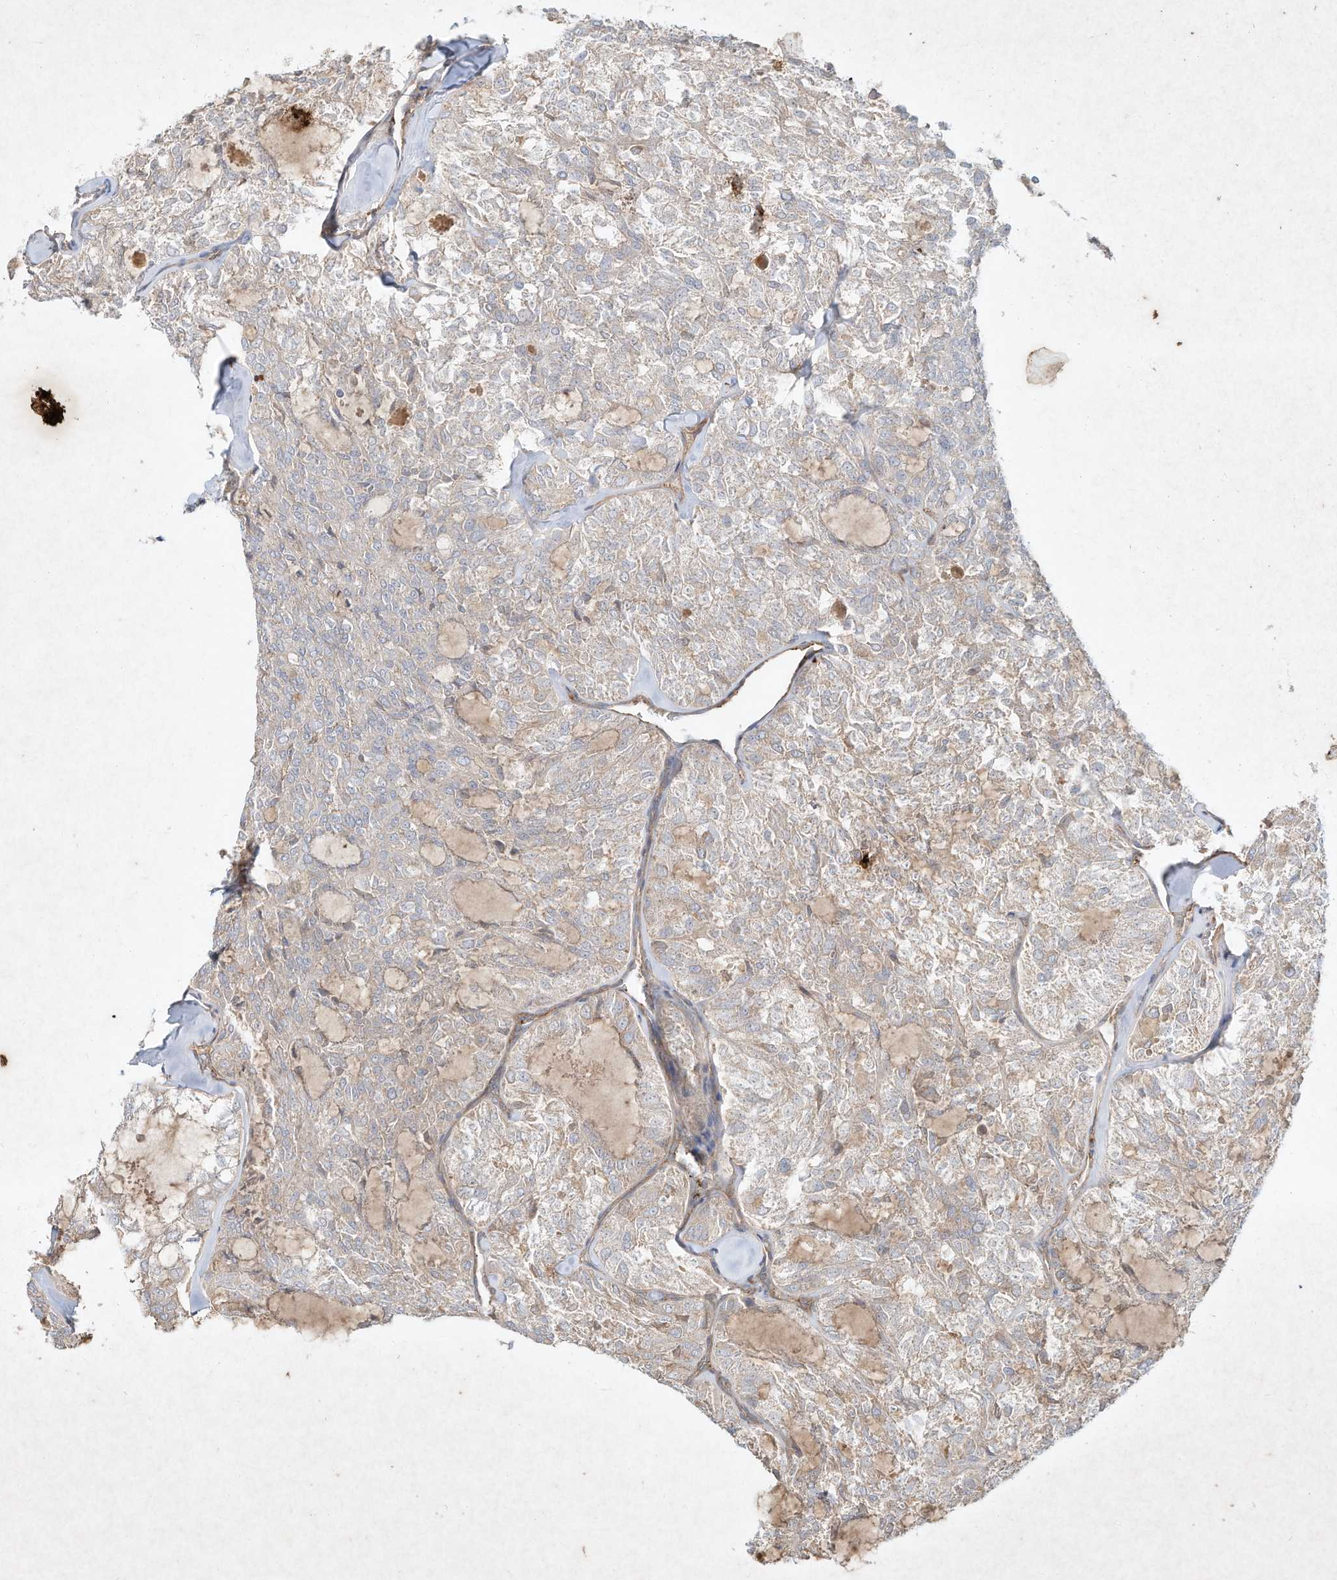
{"staining": {"intensity": "negative", "quantity": "none", "location": "none"}, "tissue": "thyroid cancer", "cell_type": "Tumor cells", "image_type": "cancer", "snomed": [{"axis": "morphology", "description": "Follicular adenoma carcinoma, NOS"}, {"axis": "topography", "description": "Thyroid gland"}], "caption": "Immunohistochemistry micrograph of neoplastic tissue: thyroid cancer stained with DAB (3,3'-diaminobenzidine) displays no significant protein expression in tumor cells.", "gene": "HTR5A", "patient": {"sex": "male", "age": 75}}